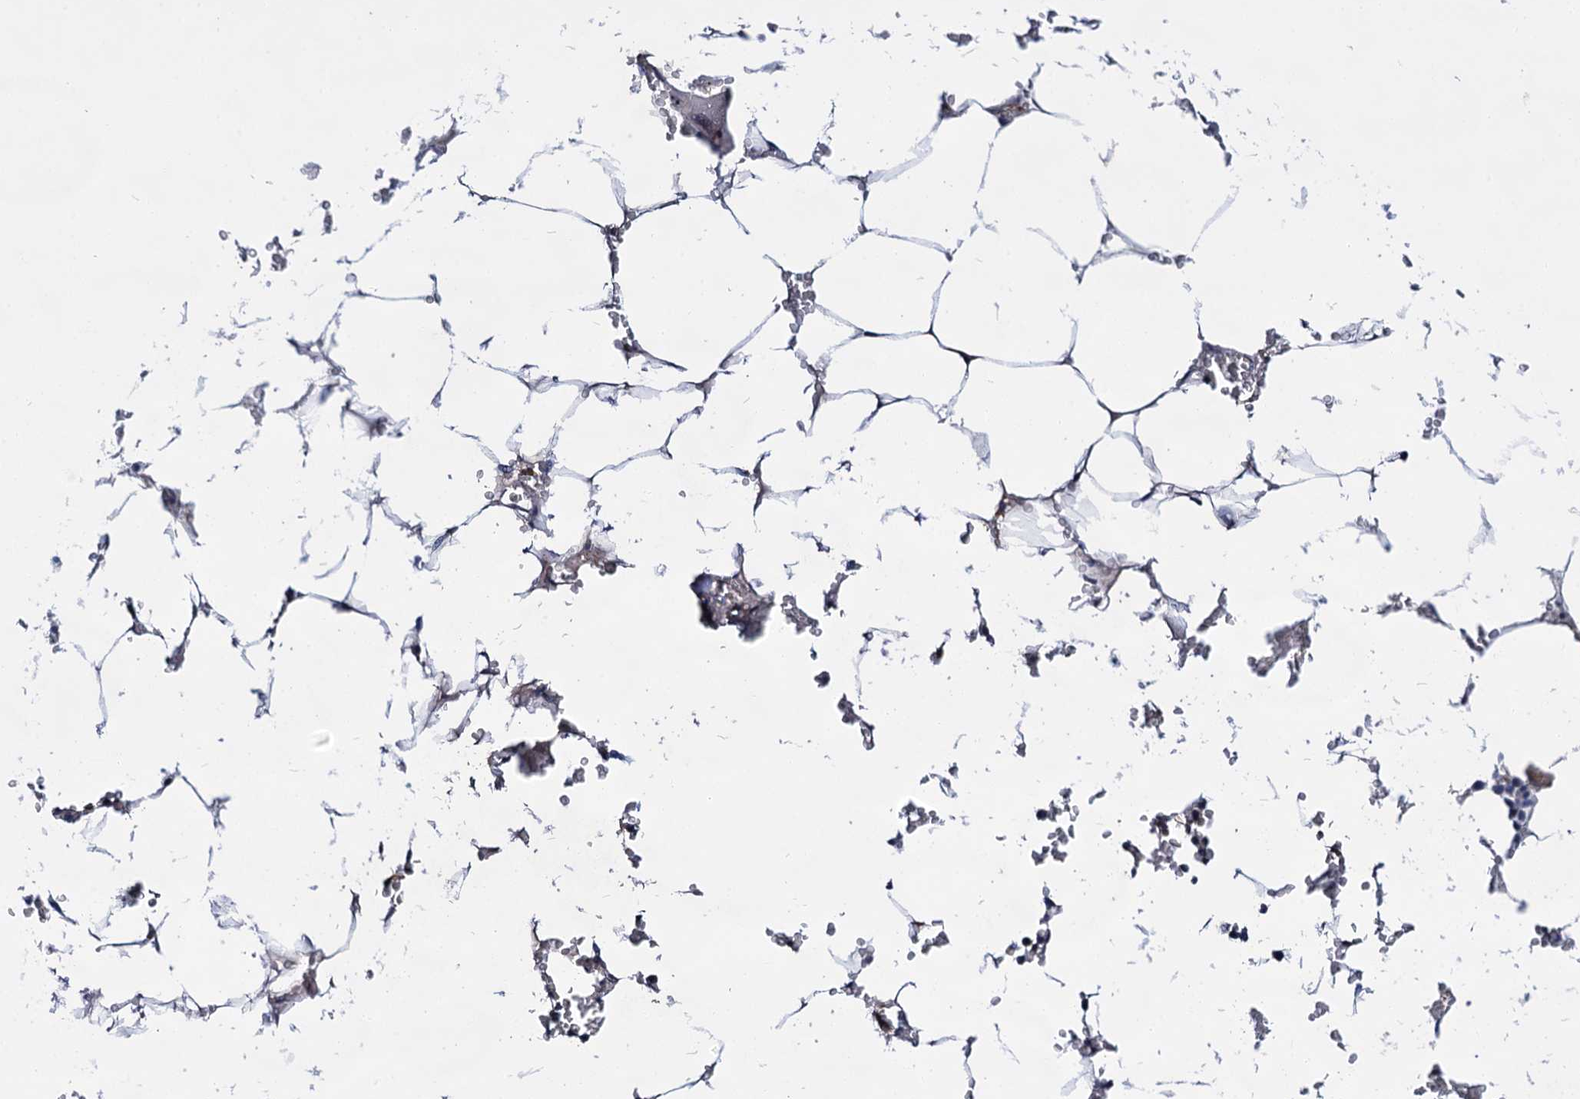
{"staining": {"intensity": "negative", "quantity": "none", "location": "none"}, "tissue": "bone marrow", "cell_type": "Hematopoietic cells", "image_type": "normal", "snomed": [{"axis": "morphology", "description": "Normal tissue, NOS"}, {"axis": "topography", "description": "Bone marrow"}], "caption": "A photomicrograph of bone marrow stained for a protein reveals no brown staining in hematopoietic cells. (DAB IHC, high magnification).", "gene": "ABLIM1", "patient": {"sex": "male", "age": 70}}